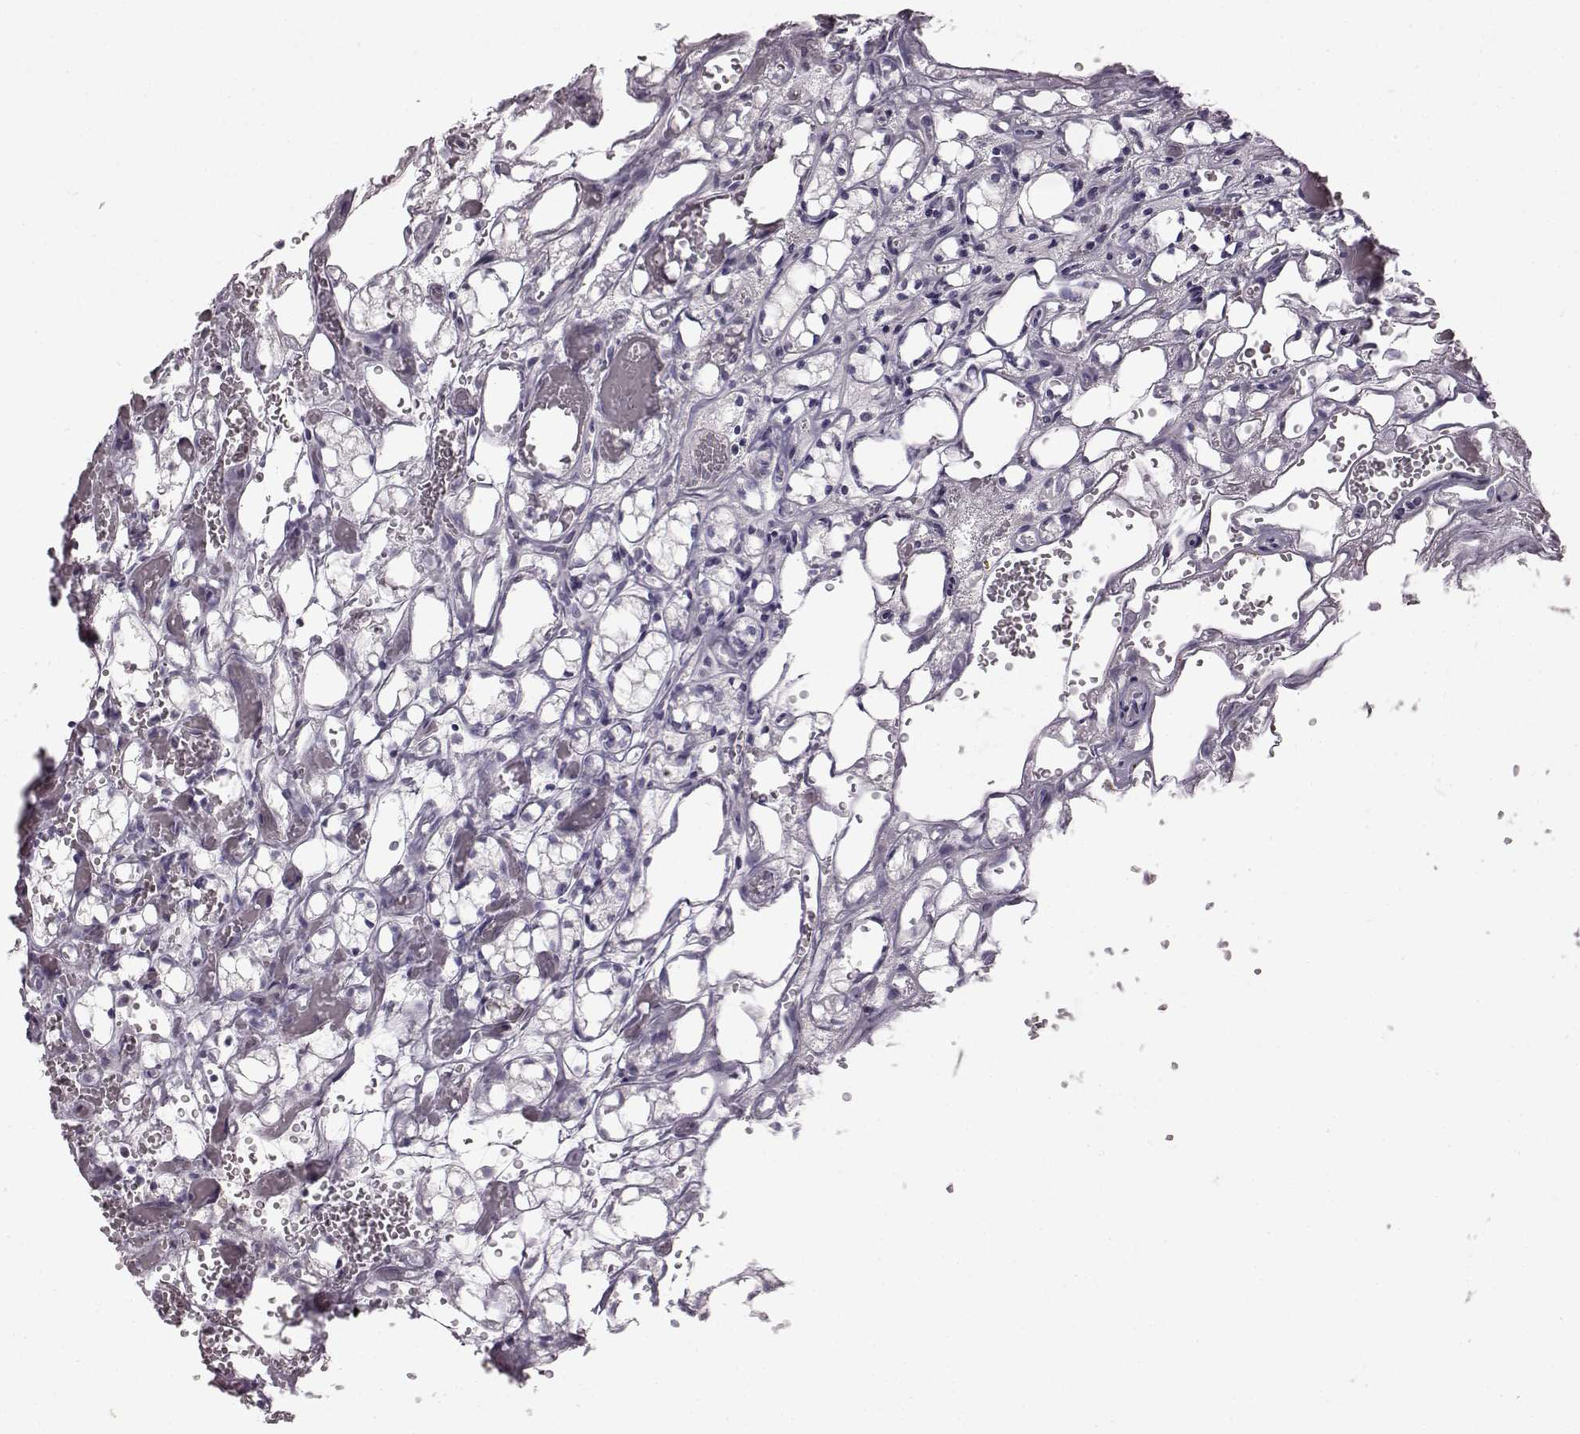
{"staining": {"intensity": "negative", "quantity": "none", "location": "none"}, "tissue": "renal cancer", "cell_type": "Tumor cells", "image_type": "cancer", "snomed": [{"axis": "morphology", "description": "Adenocarcinoma, NOS"}, {"axis": "topography", "description": "Kidney"}], "caption": "Tumor cells are negative for brown protein staining in renal cancer. The staining was performed using DAB to visualize the protein expression in brown, while the nuclei were stained in blue with hematoxylin (Magnification: 20x).", "gene": "ODAD4", "patient": {"sex": "female", "age": 69}}